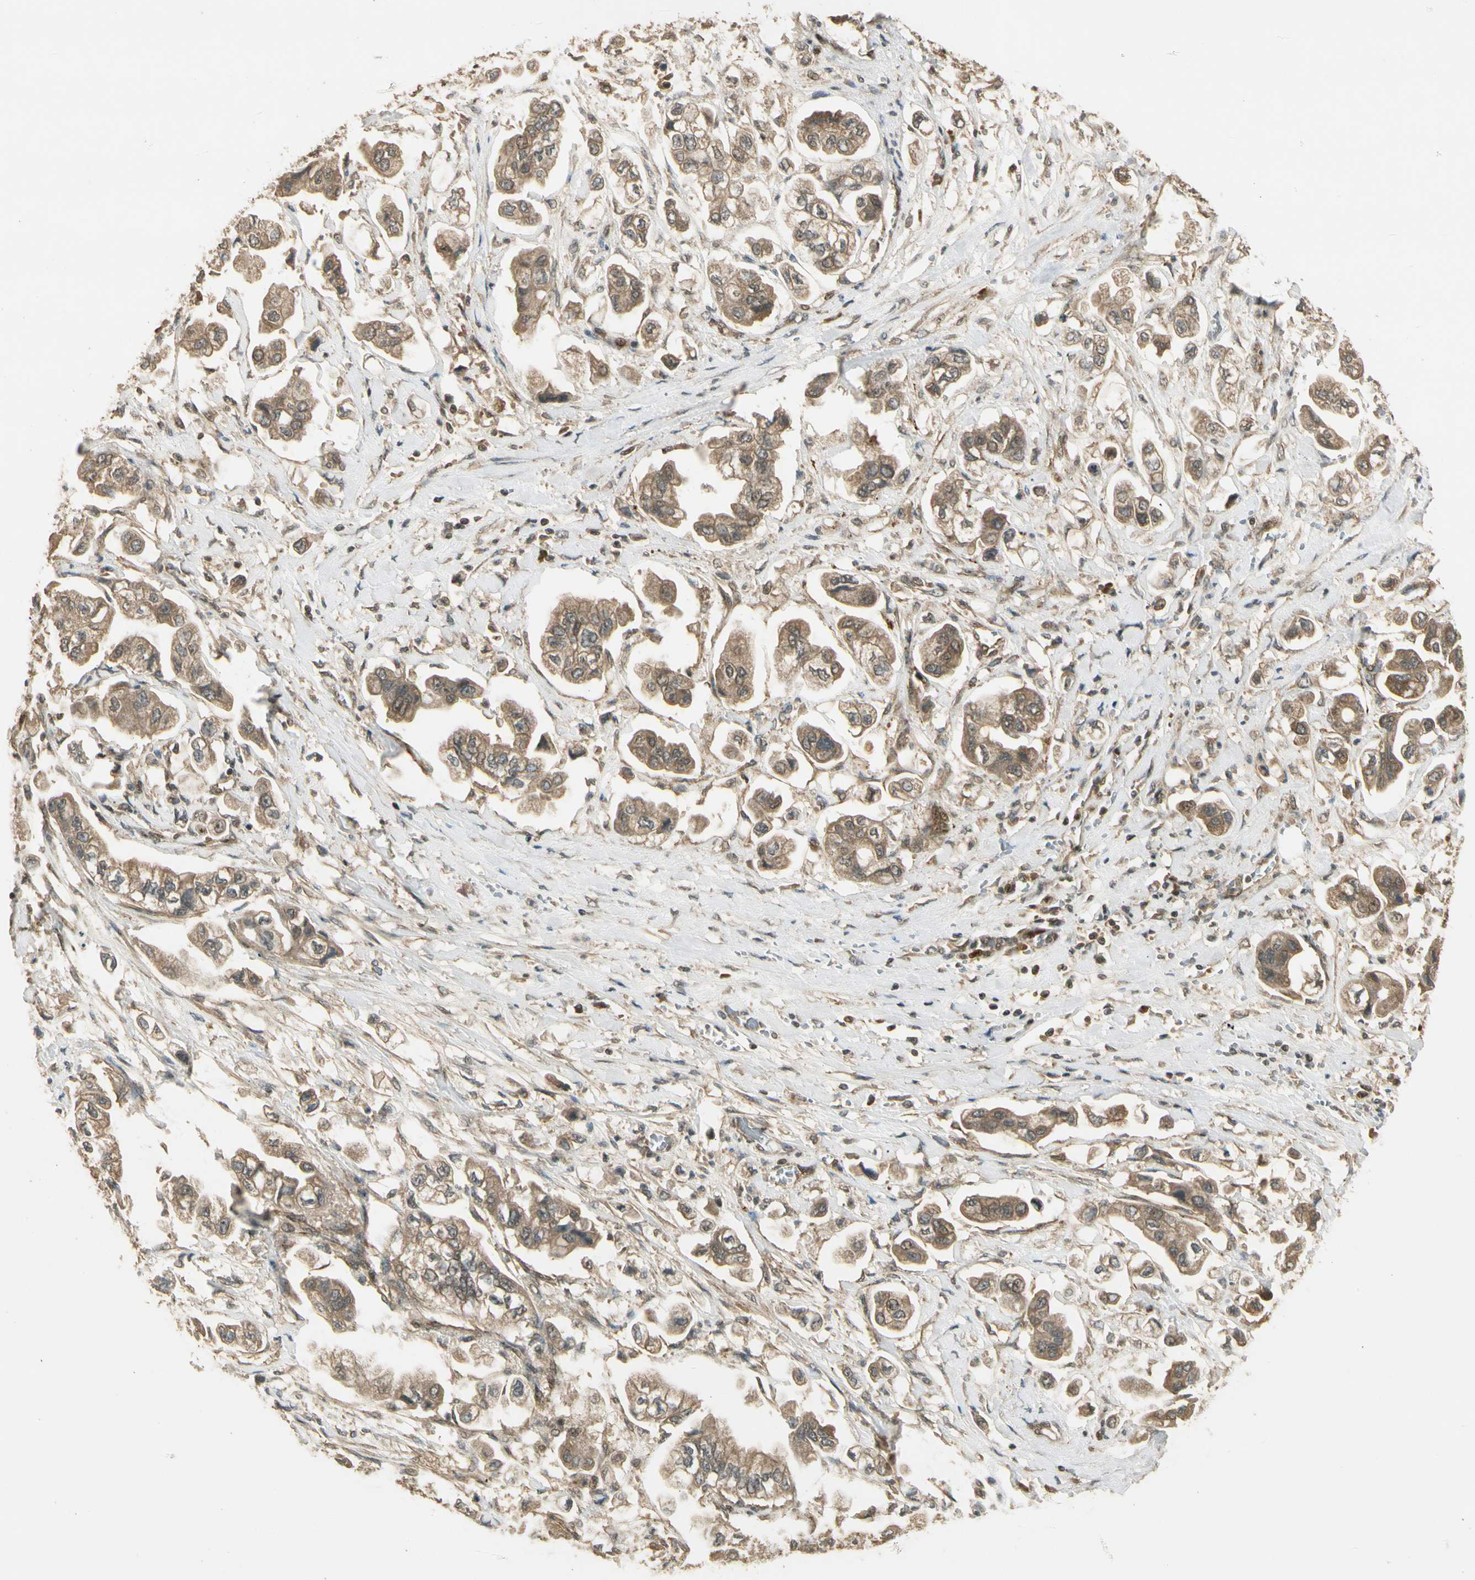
{"staining": {"intensity": "moderate", "quantity": ">75%", "location": "cytoplasmic/membranous"}, "tissue": "stomach cancer", "cell_type": "Tumor cells", "image_type": "cancer", "snomed": [{"axis": "morphology", "description": "Adenocarcinoma, NOS"}, {"axis": "topography", "description": "Stomach"}], "caption": "DAB immunohistochemical staining of stomach cancer (adenocarcinoma) displays moderate cytoplasmic/membranous protein staining in approximately >75% of tumor cells.", "gene": "GMEB2", "patient": {"sex": "male", "age": 62}}